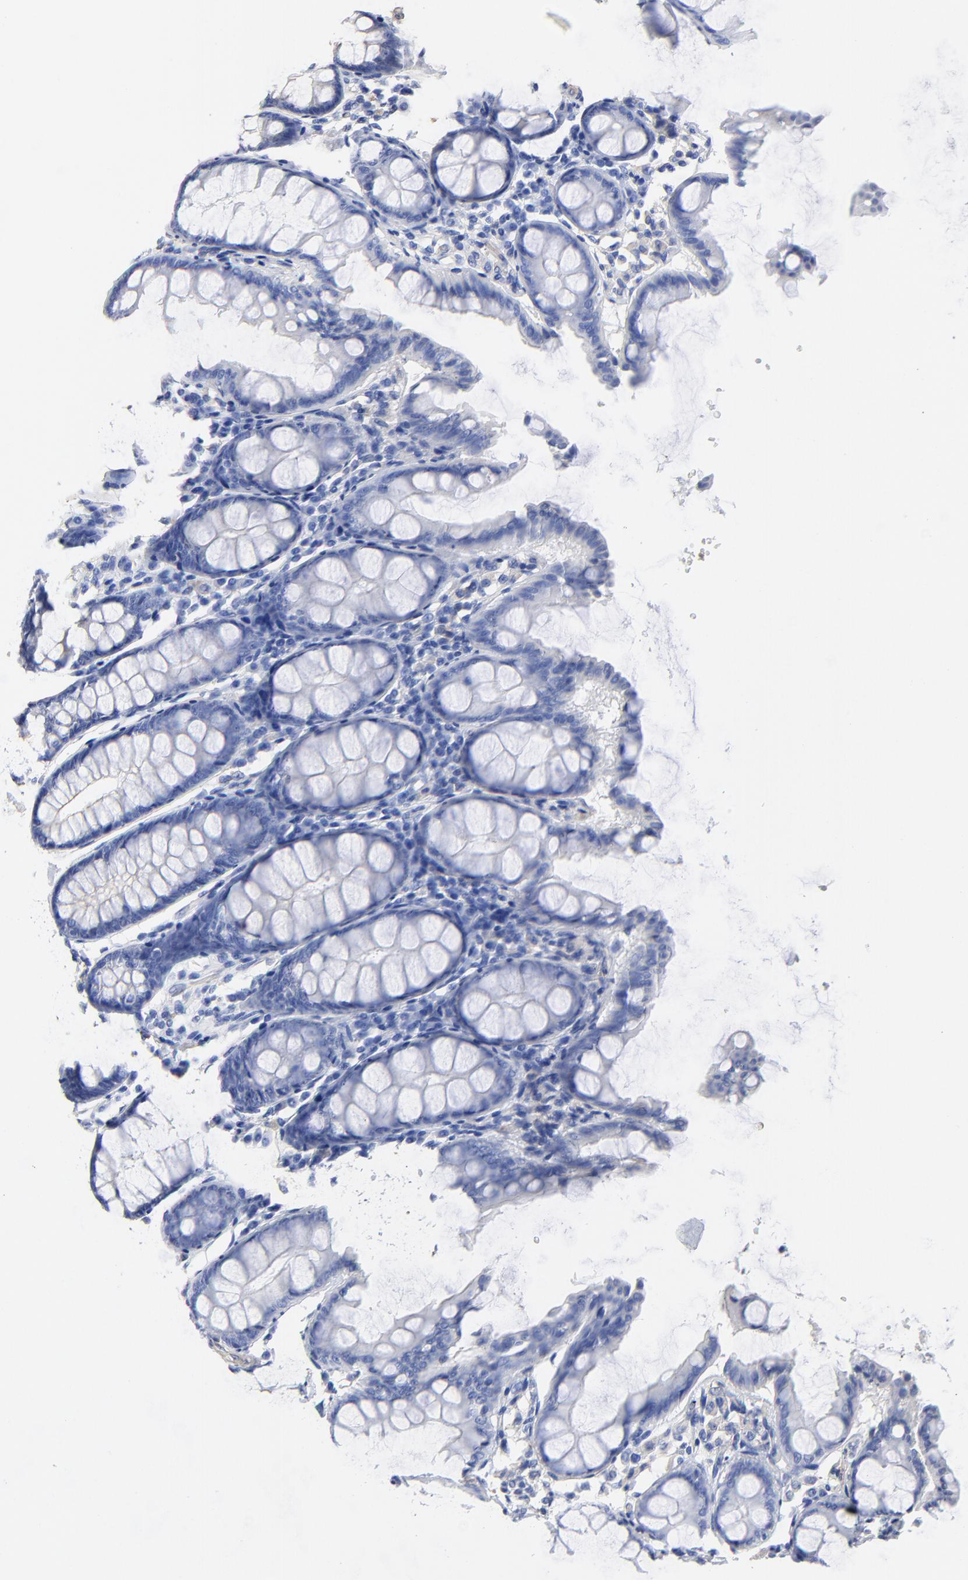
{"staining": {"intensity": "negative", "quantity": "none", "location": "none"}, "tissue": "colon", "cell_type": "Endothelial cells", "image_type": "normal", "snomed": [{"axis": "morphology", "description": "Normal tissue, NOS"}, {"axis": "topography", "description": "Colon"}], "caption": "This is a histopathology image of immunohistochemistry staining of normal colon, which shows no expression in endothelial cells. (Stains: DAB (3,3'-diaminobenzidine) immunohistochemistry with hematoxylin counter stain, Microscopy: brightfield microscopy at high magnification).", "gene": "TAGLN2", "patient": {"sex": "female", "age": 61}}